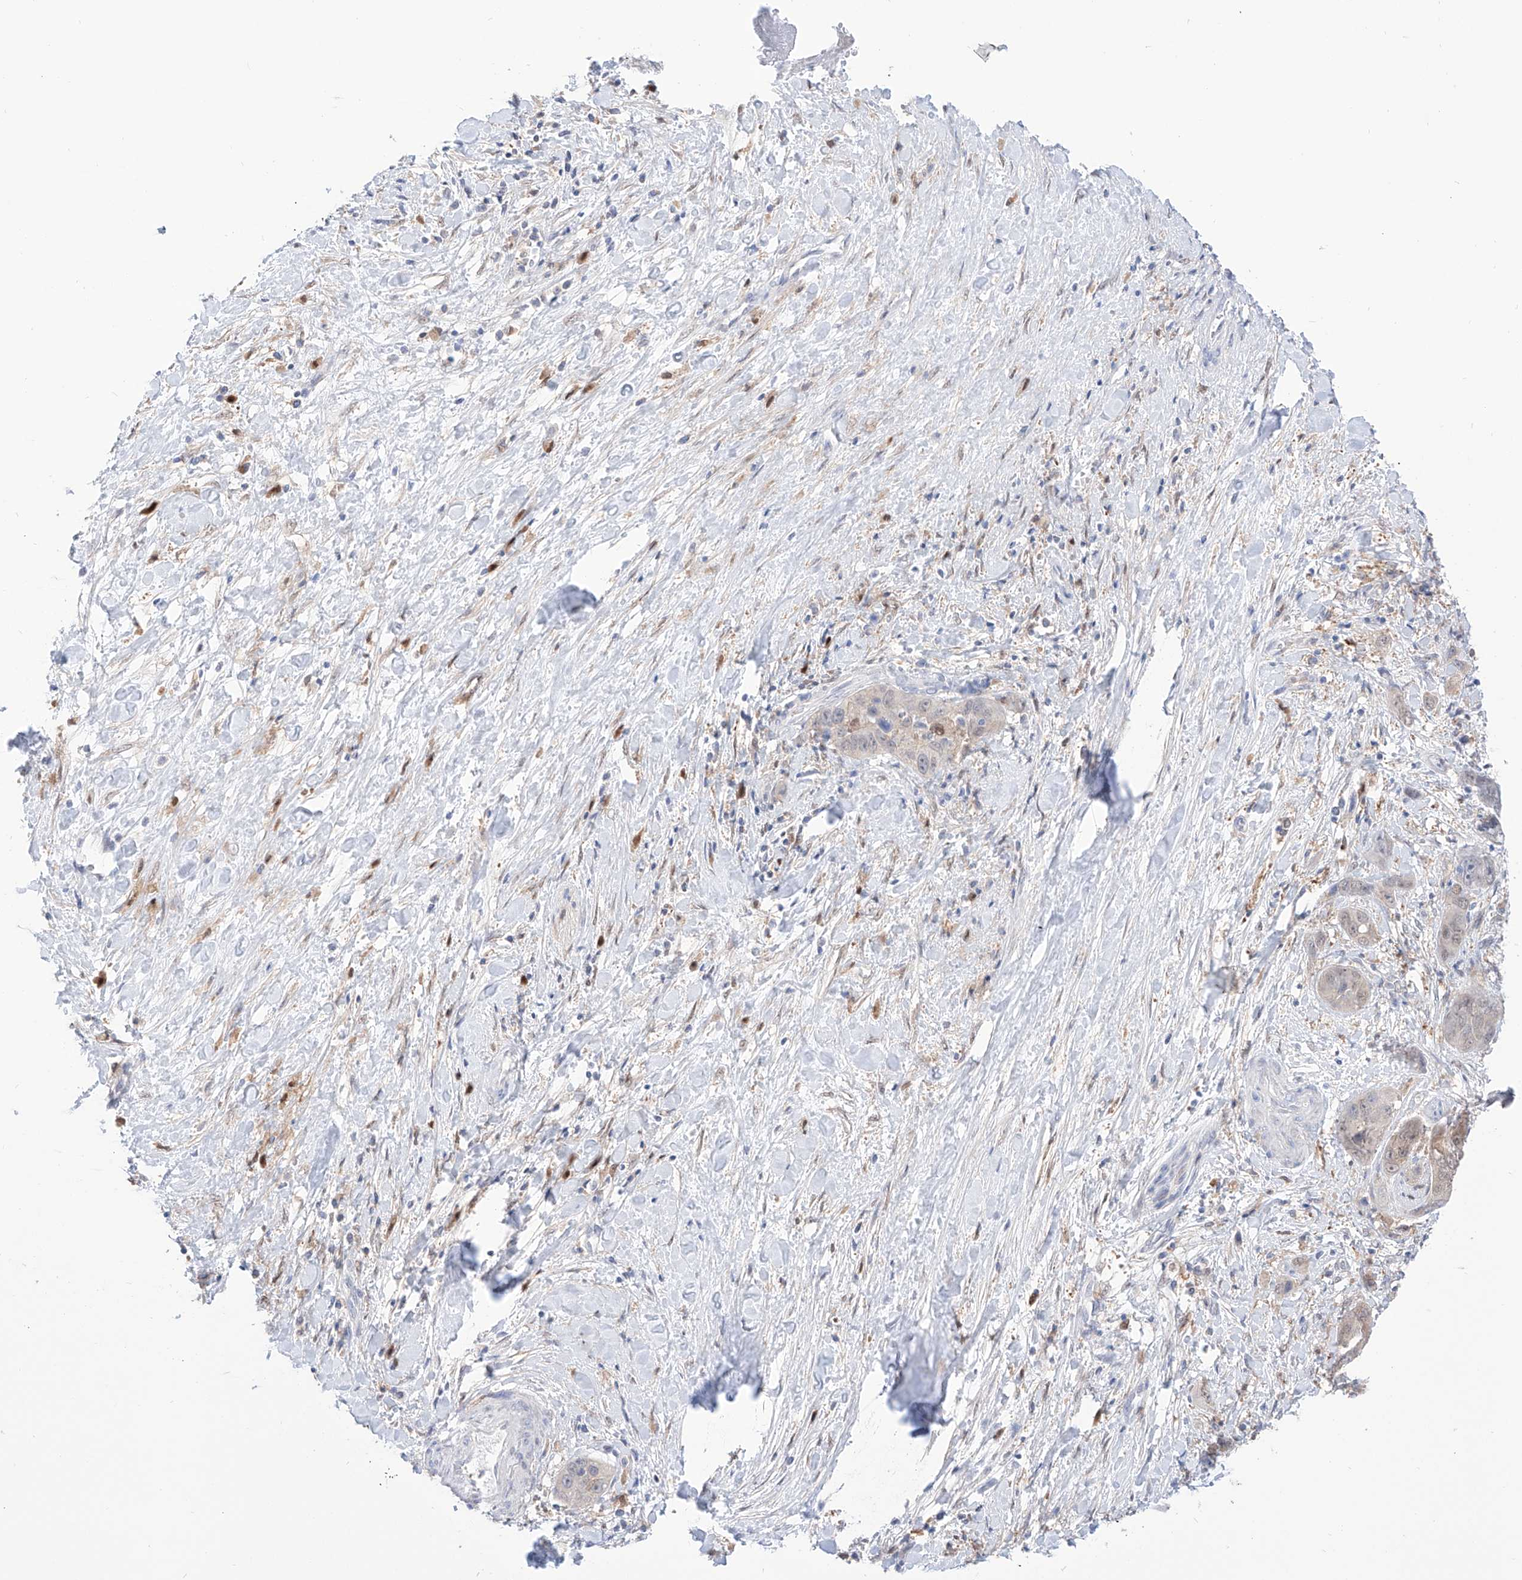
{"staining": {"intensity": "negative", "quantity": "none", "location": "none"}, "tissue": "liver cancer", "cell_type": "Tumor cells", "image_type": "cancer", "snomed": [{"axis": "morphology", "description": "Cholangiocarcinoma"}, {"axis": "topography", "description": "Liver"}], "caption": "A high-resolution photomicrograph shows IHC staining of liver cancer, which reveals no significant staining in tumor cells.", "gene": "PDXK", "patient": {"sex": "female", "age": 52}}